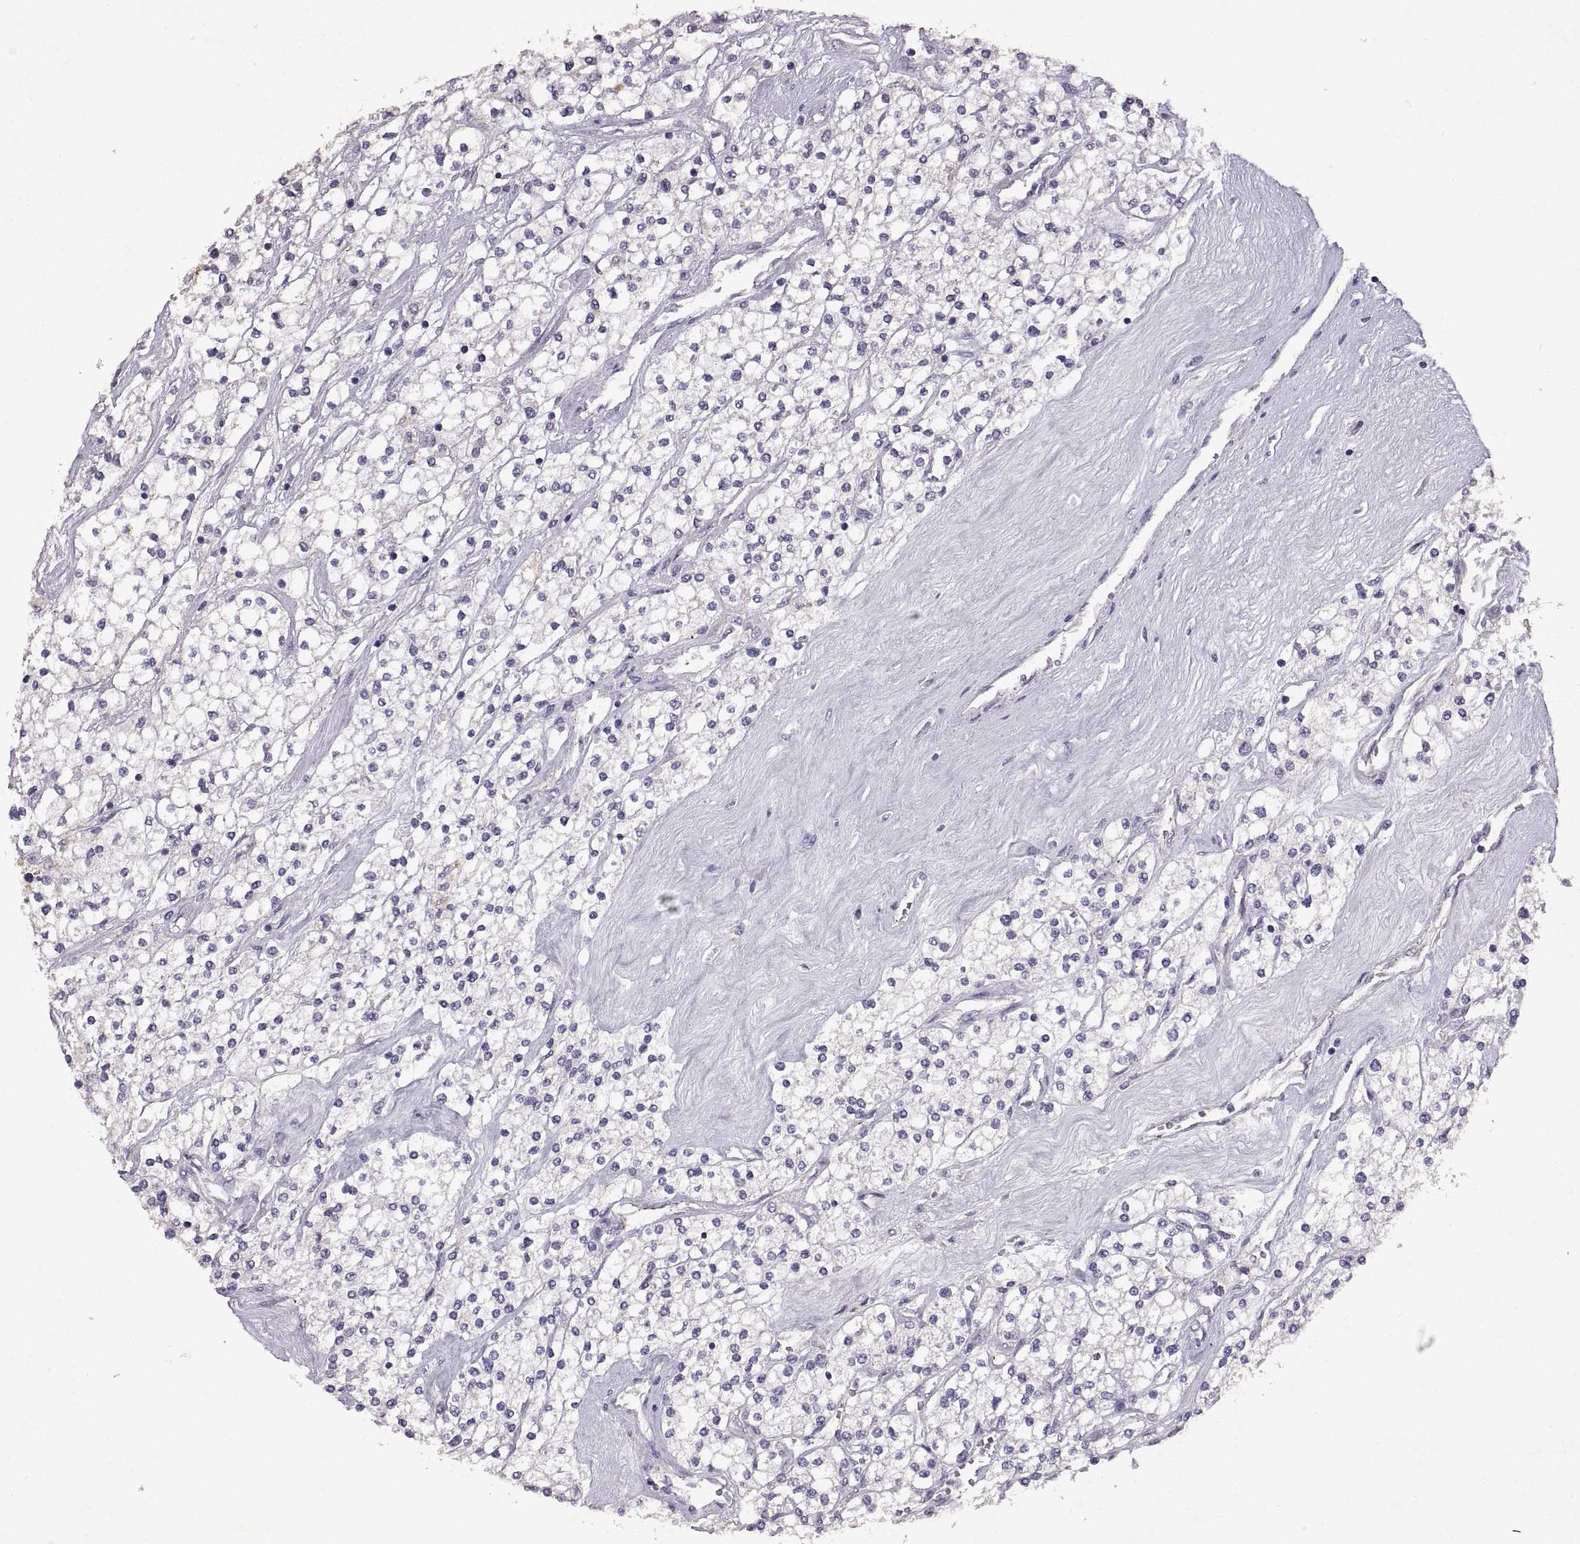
{"staining": {"intensity": "negative", "quantity": "none", "location": "none"}, "tissue": "renal cancer", "cell_type": "Tumor cells", "image_type": "cancer", "snomed": [{"axis": "morphology", "description": "Adenocarcinoma, NOS"}, {"axis": "topography", "description": "Kidney"}], "caption": "High power microscopy photomicrograph of an immunohistochemistry (IHC) image of renal cancer, revealing no significant expression in tumor cells.", "gene": "DEFB136", "patient": {"sex": "male", "age": 80}}